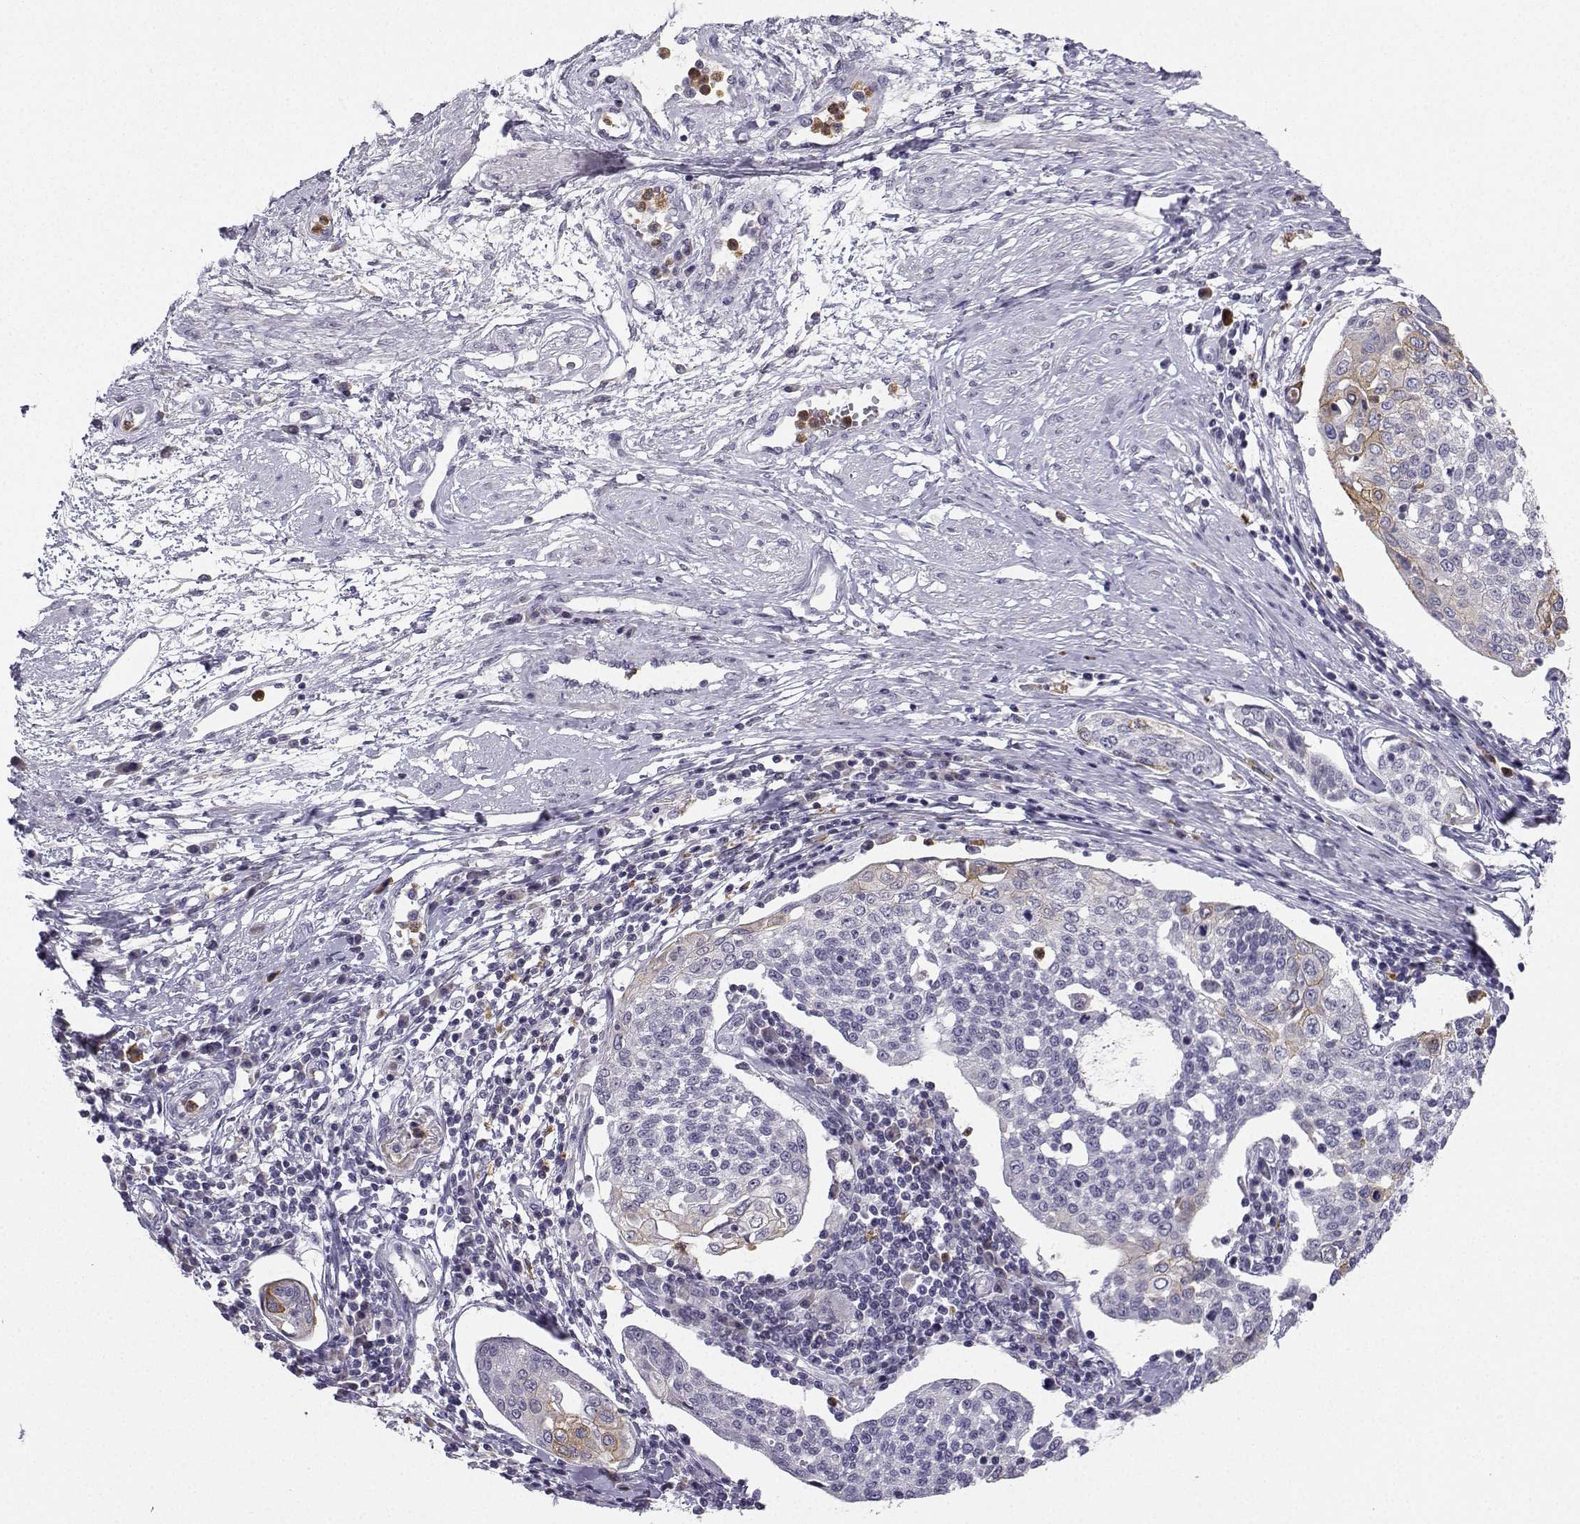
{"staining": {"intensity": "negative", "quantity": "none", "location": "none"}, "tissue": "cervical cancer", "cell_type": "Tumor cells", "image_type": "cancer", "snomed": [{"axis": "morphology", "description": "Squamous cell carcinoma, NOS"}, {"axis": "topography", "description": "Cervix"}], "caption": "There is no significant positivity in tumor cells of squamous cell carcinoma (cervical).", "gene": "CALY", "patient": {"sex": "female", "age": 34}}